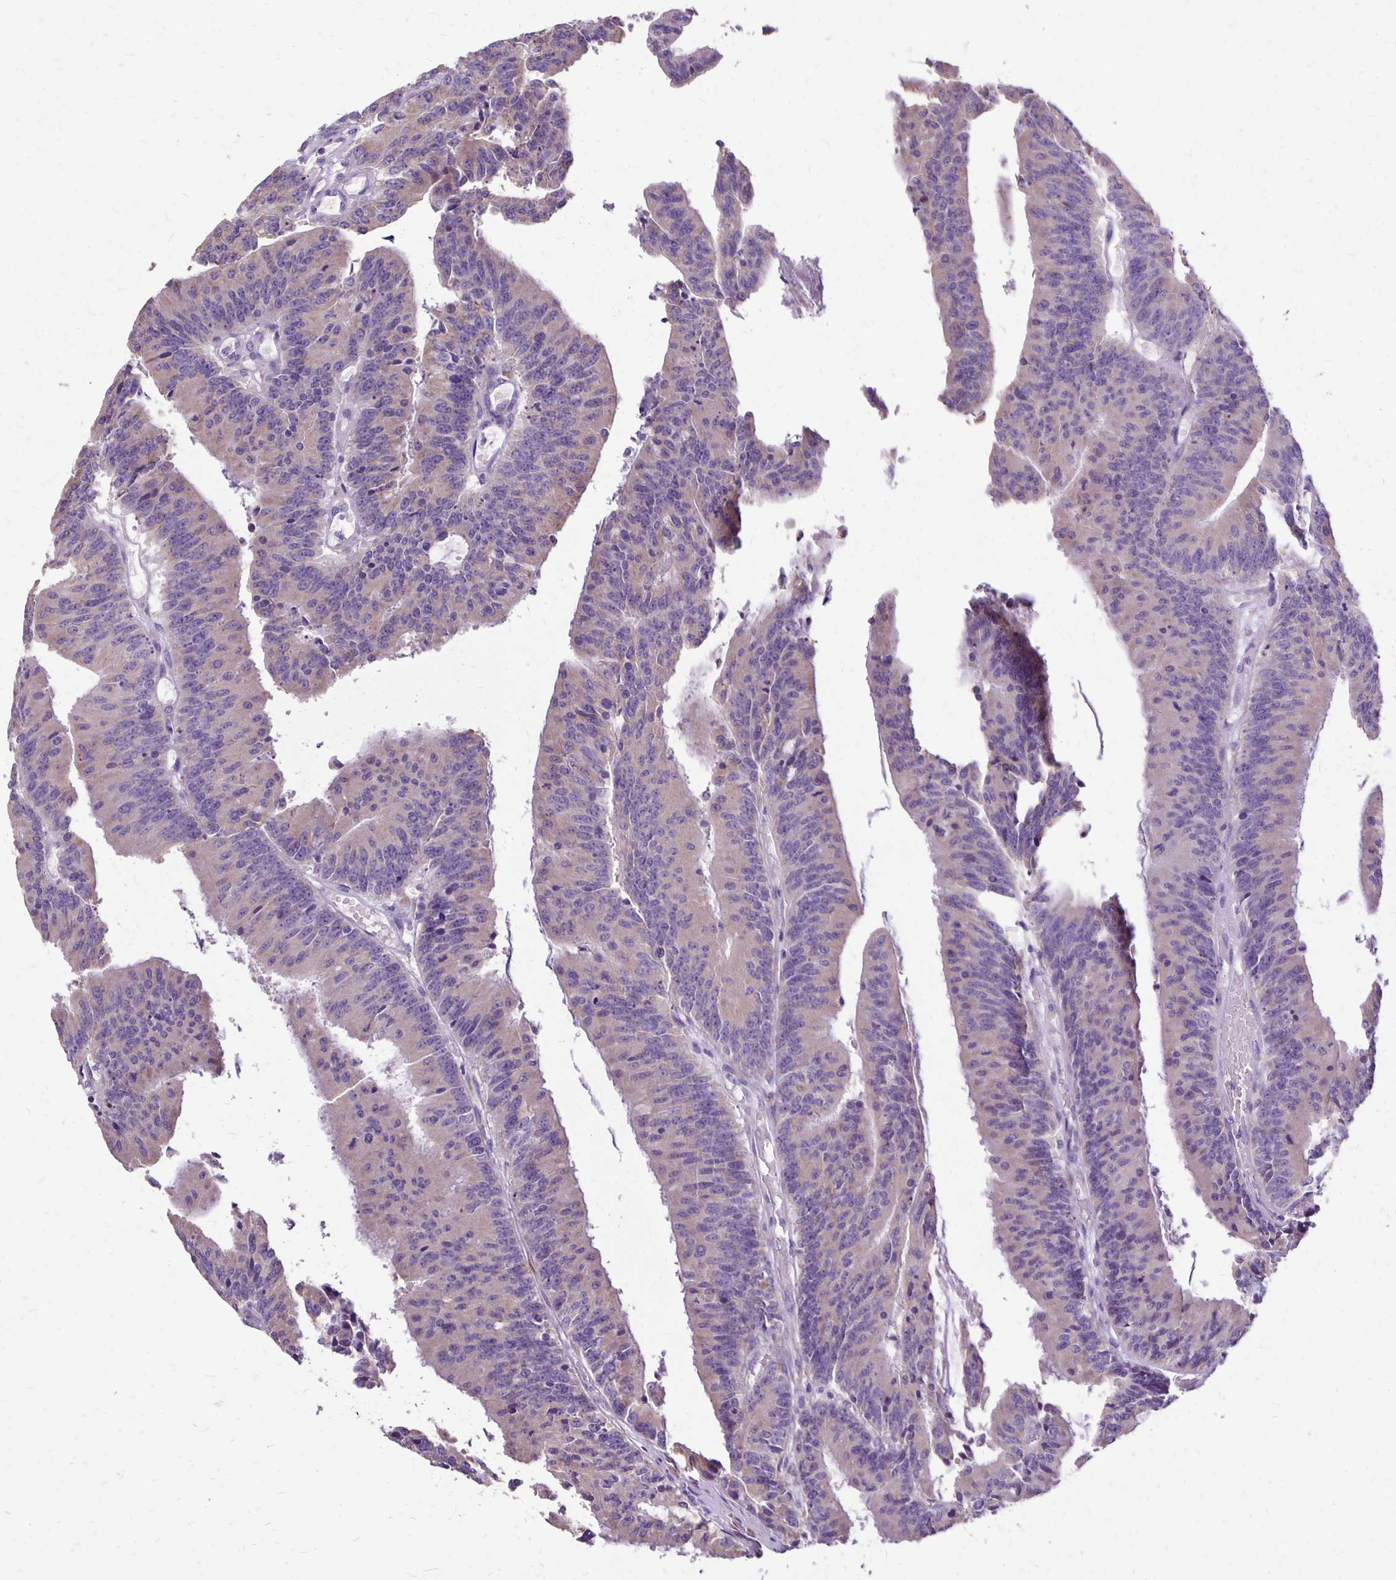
{"staining": {"intensity": "weak", "quantity": "25%-75%", "location": "cytoplasmic/membranous"}, "tissue": "colorectal cancer", "cell_type": "Tumor cells", "image_type": "cancer", "snomed": [{"axis": "morphology", "description": "Adenocarcinoma, NOS"}, {"axis": "topography", "description": "Colon"}], "caption": "Colorectal cancer (adenocarcinoma) stained for a protein (brown) displays weak cytoplasmic/membranous positive expression in approximately 25%-75% of tumor cells.", "gene": "ANKRD45", "patient": {"sex": "female", "age": 78}}